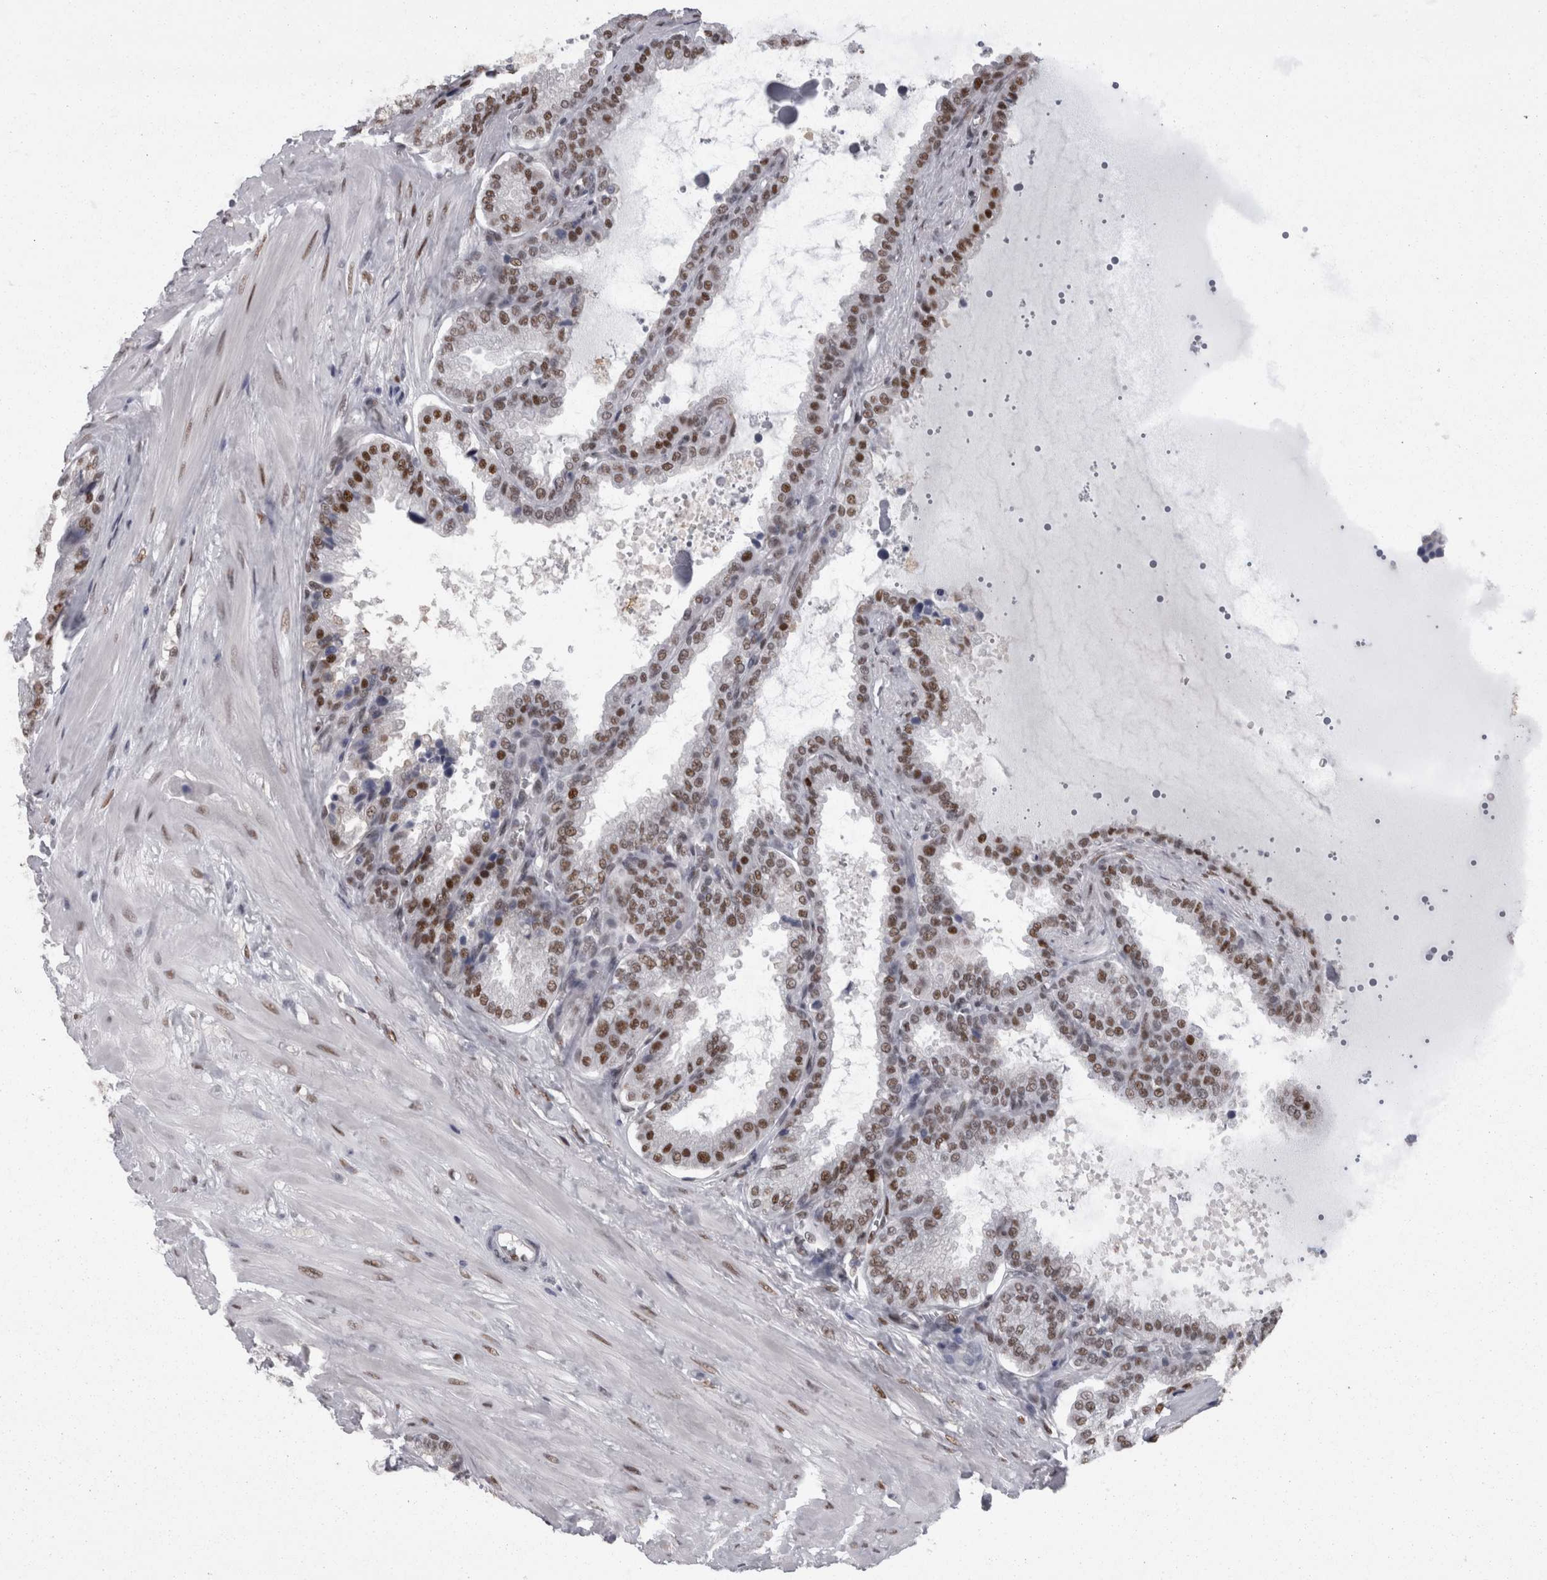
{"staining": {"intensity": "moderate", "quantity": ">75%", "location": "nuclear"}, "tissue": "seminal vesicle", "cell_type": "Glandular cells", "image_type": "normal", "snomed": [{"axis": "morphology", "description": "Normal tissue, NOS"}, {"axis": "topography", "description": "Seminal veicle"}], "caption": "Protein expression analysis of benign human seminal vesicle reveals moderate nuclear positivity in approximately >75% of glandular cells. (brown staining indicates protein expression, while blue staining denotes nuclei).", "gene": "C1orf54", "patient": {"sex": "male", "age": 46}}